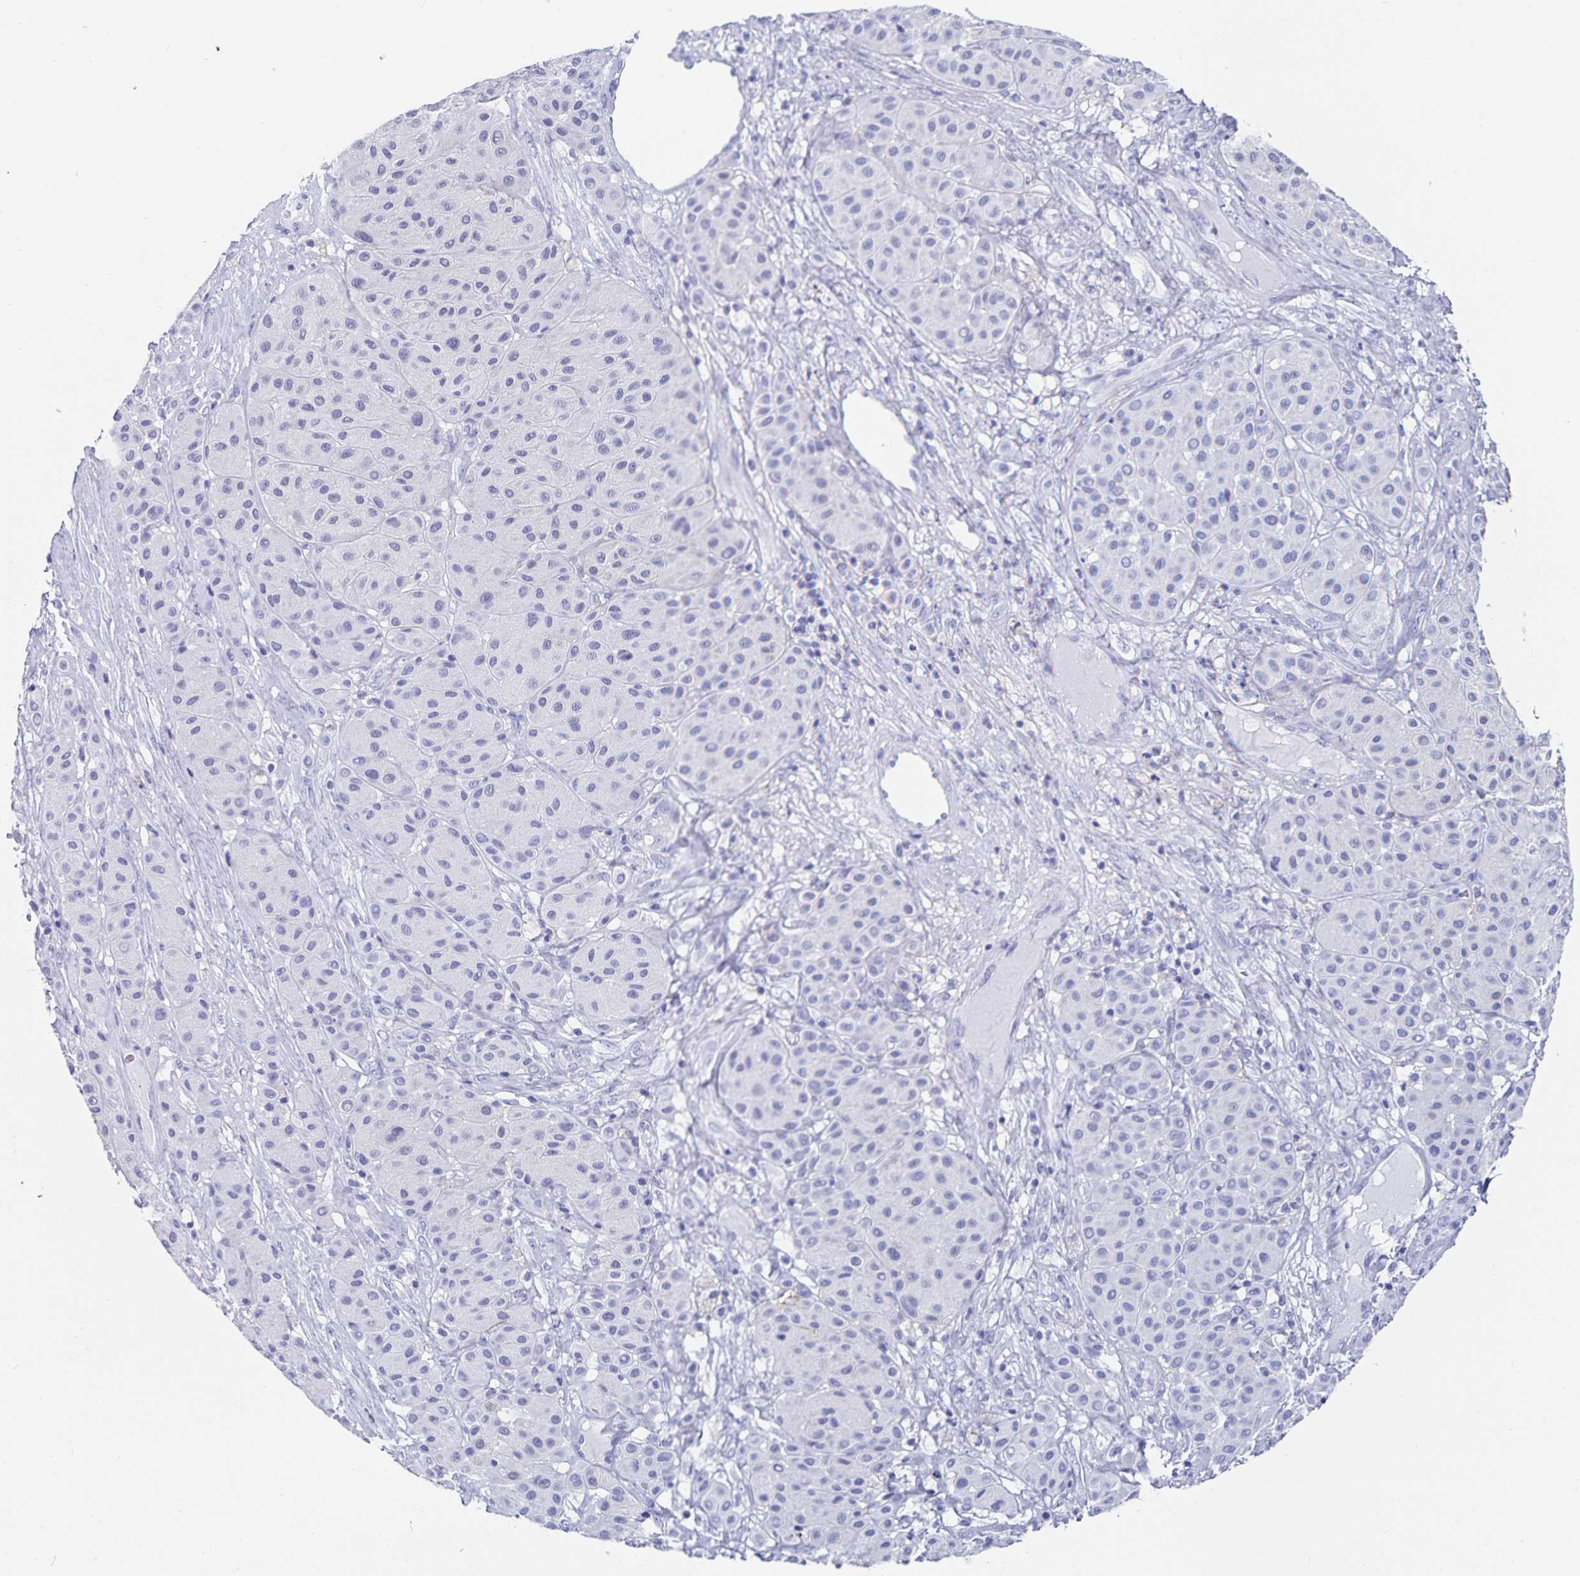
{"staining": {"intensity": "negative", "quantity": "none", "location": "none"}, "tissue": "melanoma", "cell_type": "Tumor cells", "image_type": "cancer", "snomed": [{"axis": "morphology", "description": "Malignant melanoma, Metastatic site"}, {"axis": "topography", "description": "Smooth muscle"}], "caption": "Immunohistochemical staining of malignant melanoma (metastatic site) reveals no significant positivity in tumor cells. (Stains: DAB IHC with hematoxylin counter stain, Microscopy: brightfield microscopy at high magnification).", "gene": "C19orf73", "patient": {"sex": "male", "age": 41}}